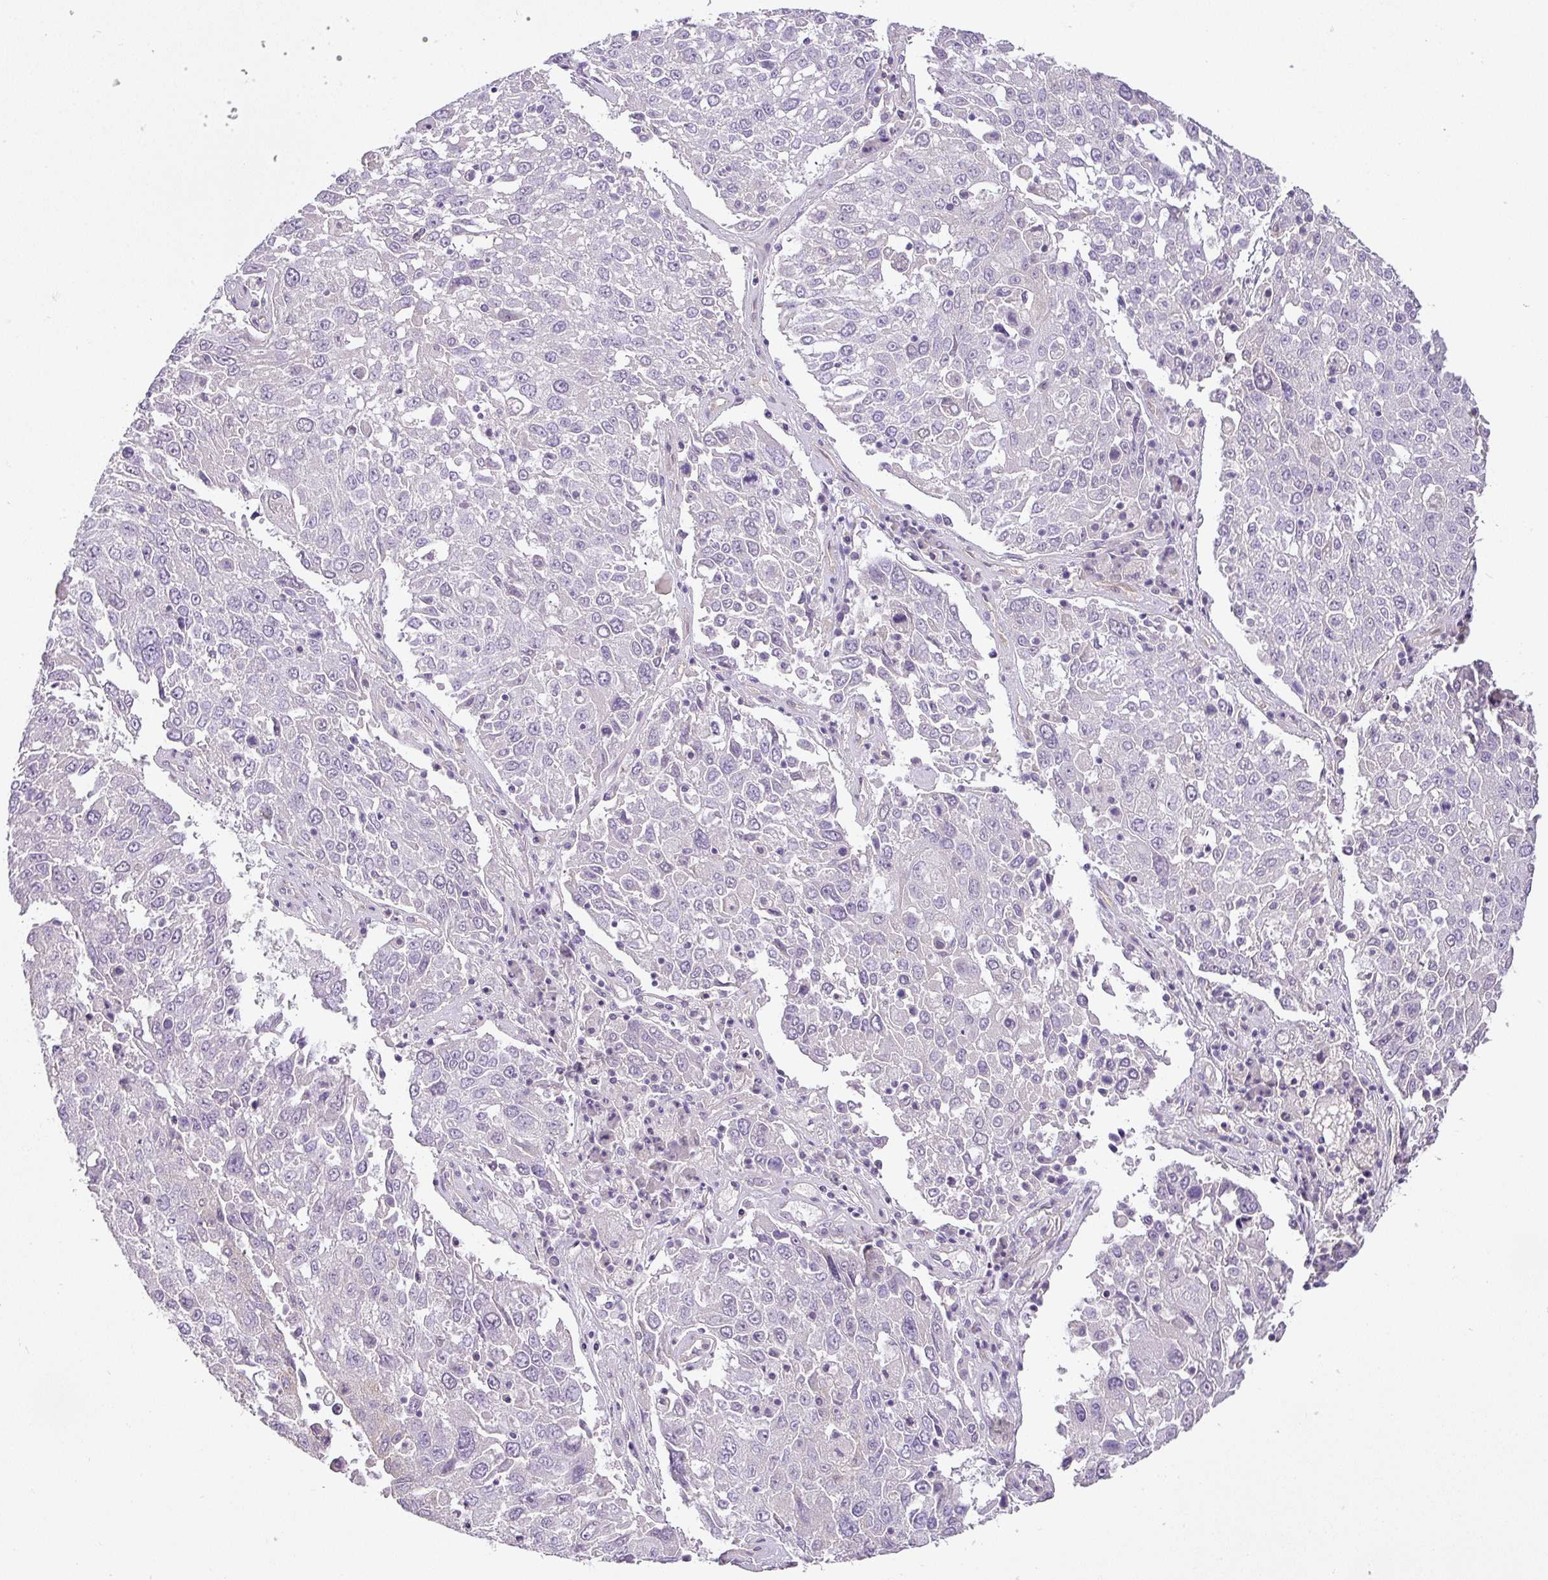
{"staining": {"intensity": "negative", "quantity": "none", "location": "none"}, "tissue": "lung cancer", "cell_type": "Tumor cells", "image_type": "cancer", "snomed": [{"axis": "morphology", "description": "Squamous cell carcinoma, NOS"}, {"axis": "topography", "description": "Lung"}], "caption": "There is no significant staining in tumor cells of lung cancer (squamous cell carcinoma).", "gene": "RAX2", "patient": {"sex": "male", "age": 65}}